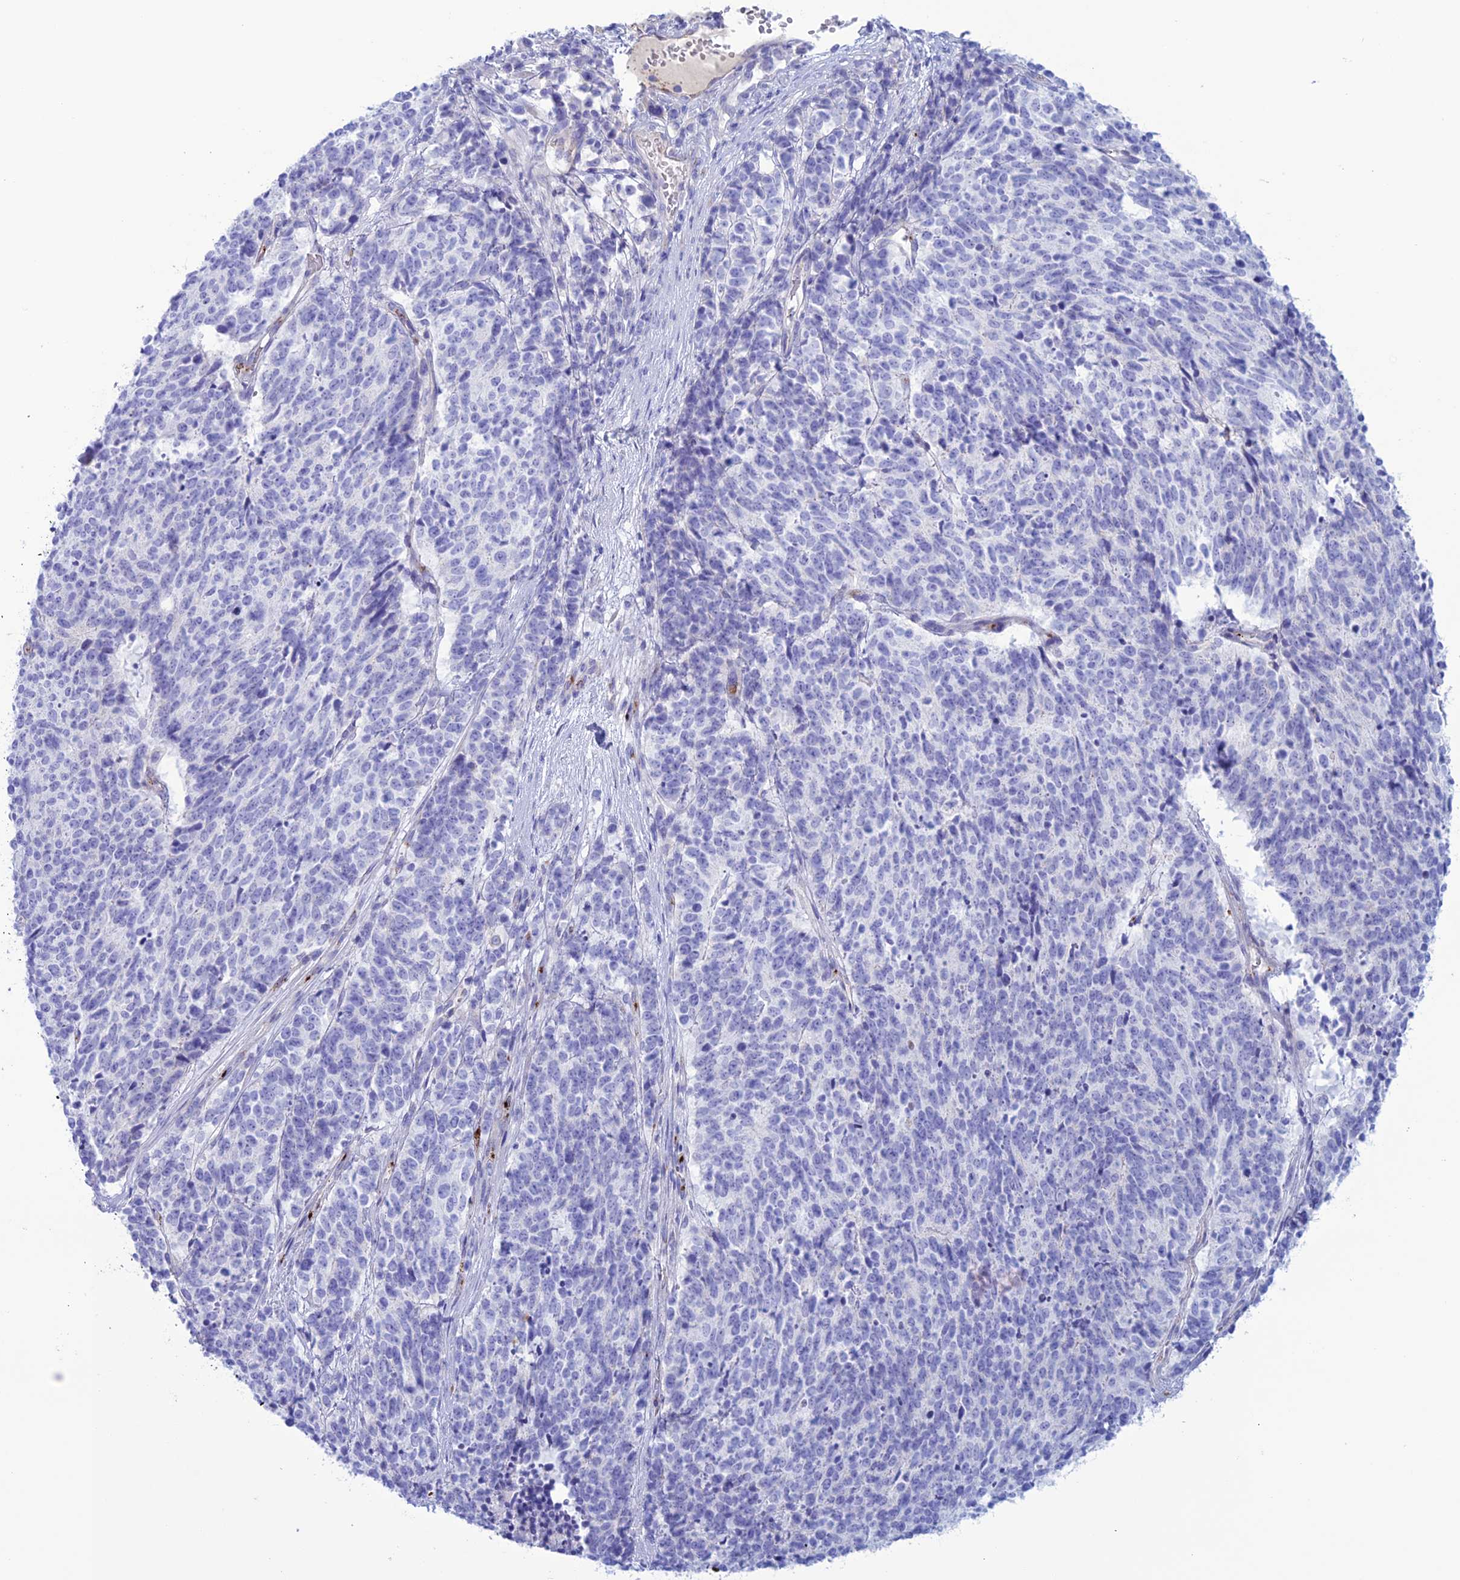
{"staining": {"intensity": "negative", "quantity": "none", "location": "none"}, "tissue": "cervical cancer", "cell_type": "Tumor cells", "image_type": "cancer", "snomed": [{"axis": "morphology", "description": "Squamous cell carcinoma, NOS"}, {"axis": "topography", "description": "Cervix"}], "caption": "Immunohistochemistry (IHC) of human cervical squamous cell carcinoma reveals no staining in tumor cells.", "gene": "CDC42EP5", "patient": {"sex": "female", "age": 29}}